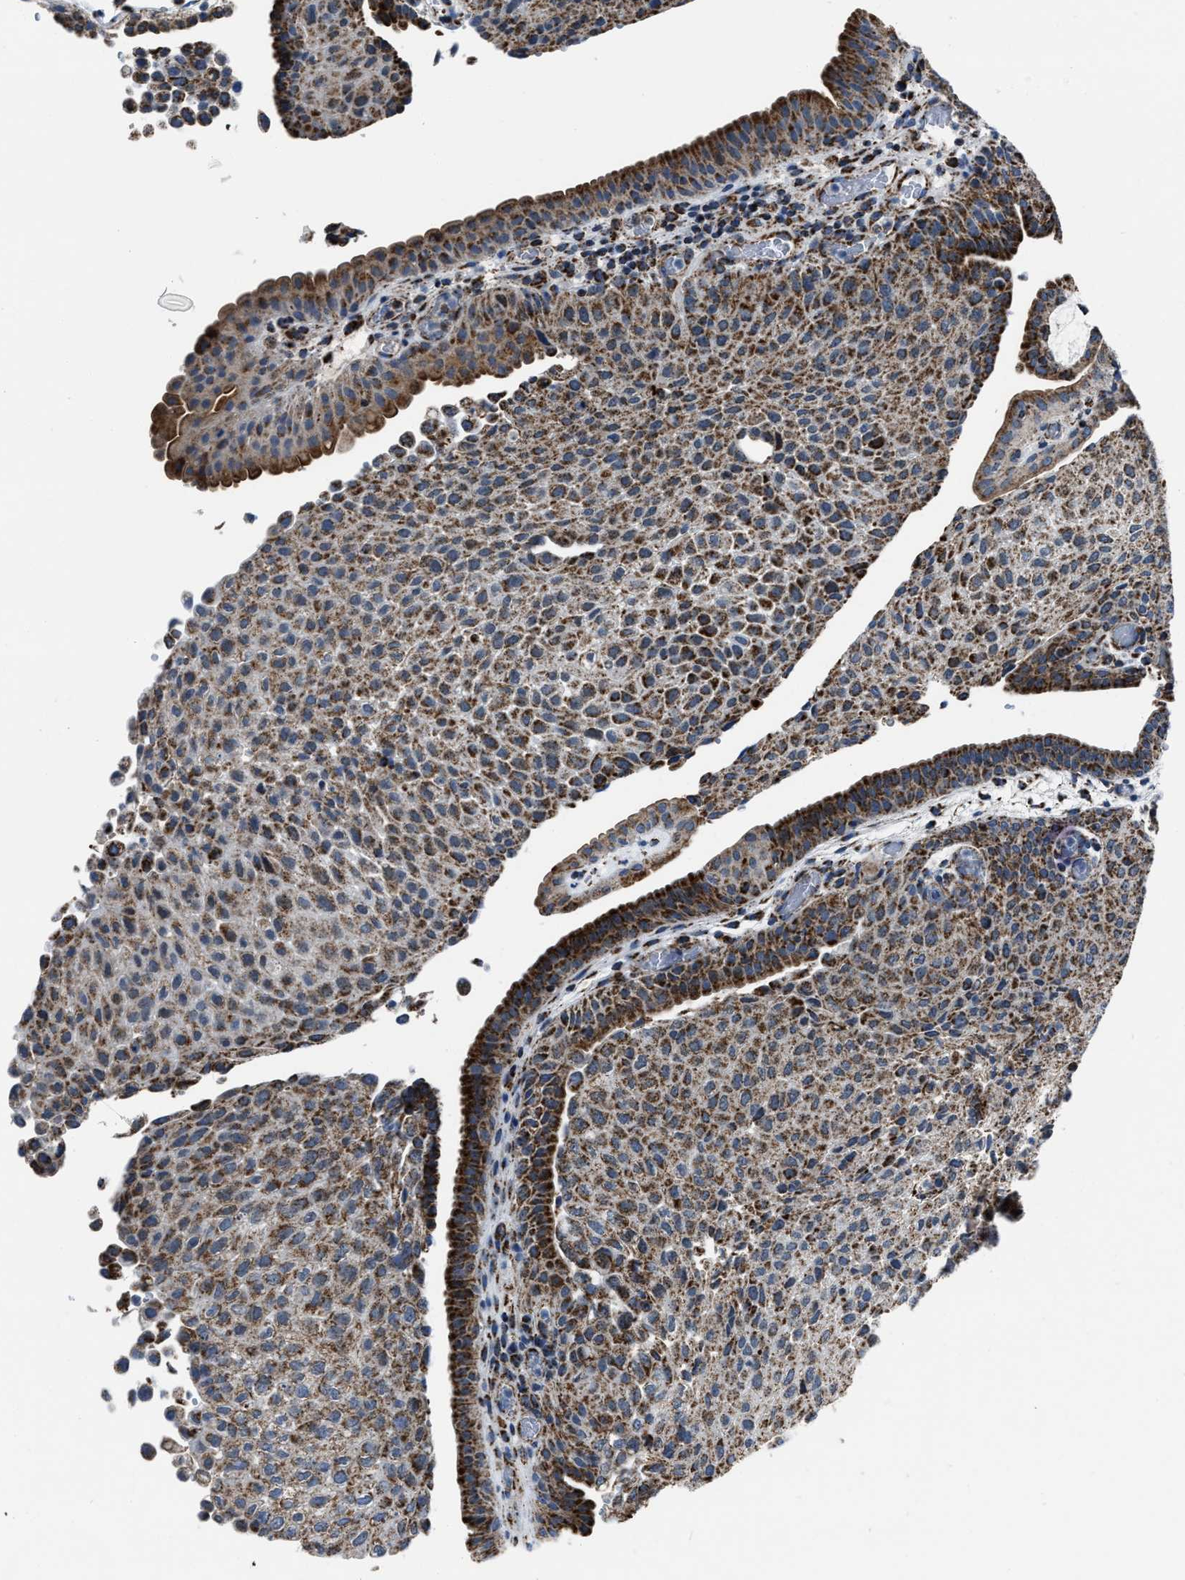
{"staining": {"intensity": "moderate", "quantity": ">75%", "location": "cytoplasmic/membranous"}, "tissue": "urothelial cancer", "cell_type": "Tumor cells", "image_type": "cancer", "snomed": [{"axis": "morphology", "description": "Urothelial carcinoma, Low grade"}, {"axis": "morphology", "description": "Urothelial carcinoma, High grade"}, {"axis": "topography", "description": "Urinary bladder"}], "caption": "This image reveals immunohistochemistry staining of urothelial cancer, with medium moderate cytoplasmic/membranous positivity in approximately >75% of tumor cells.", "gene": "NSD3", "patient": {"sex": "male", "age": 35}}